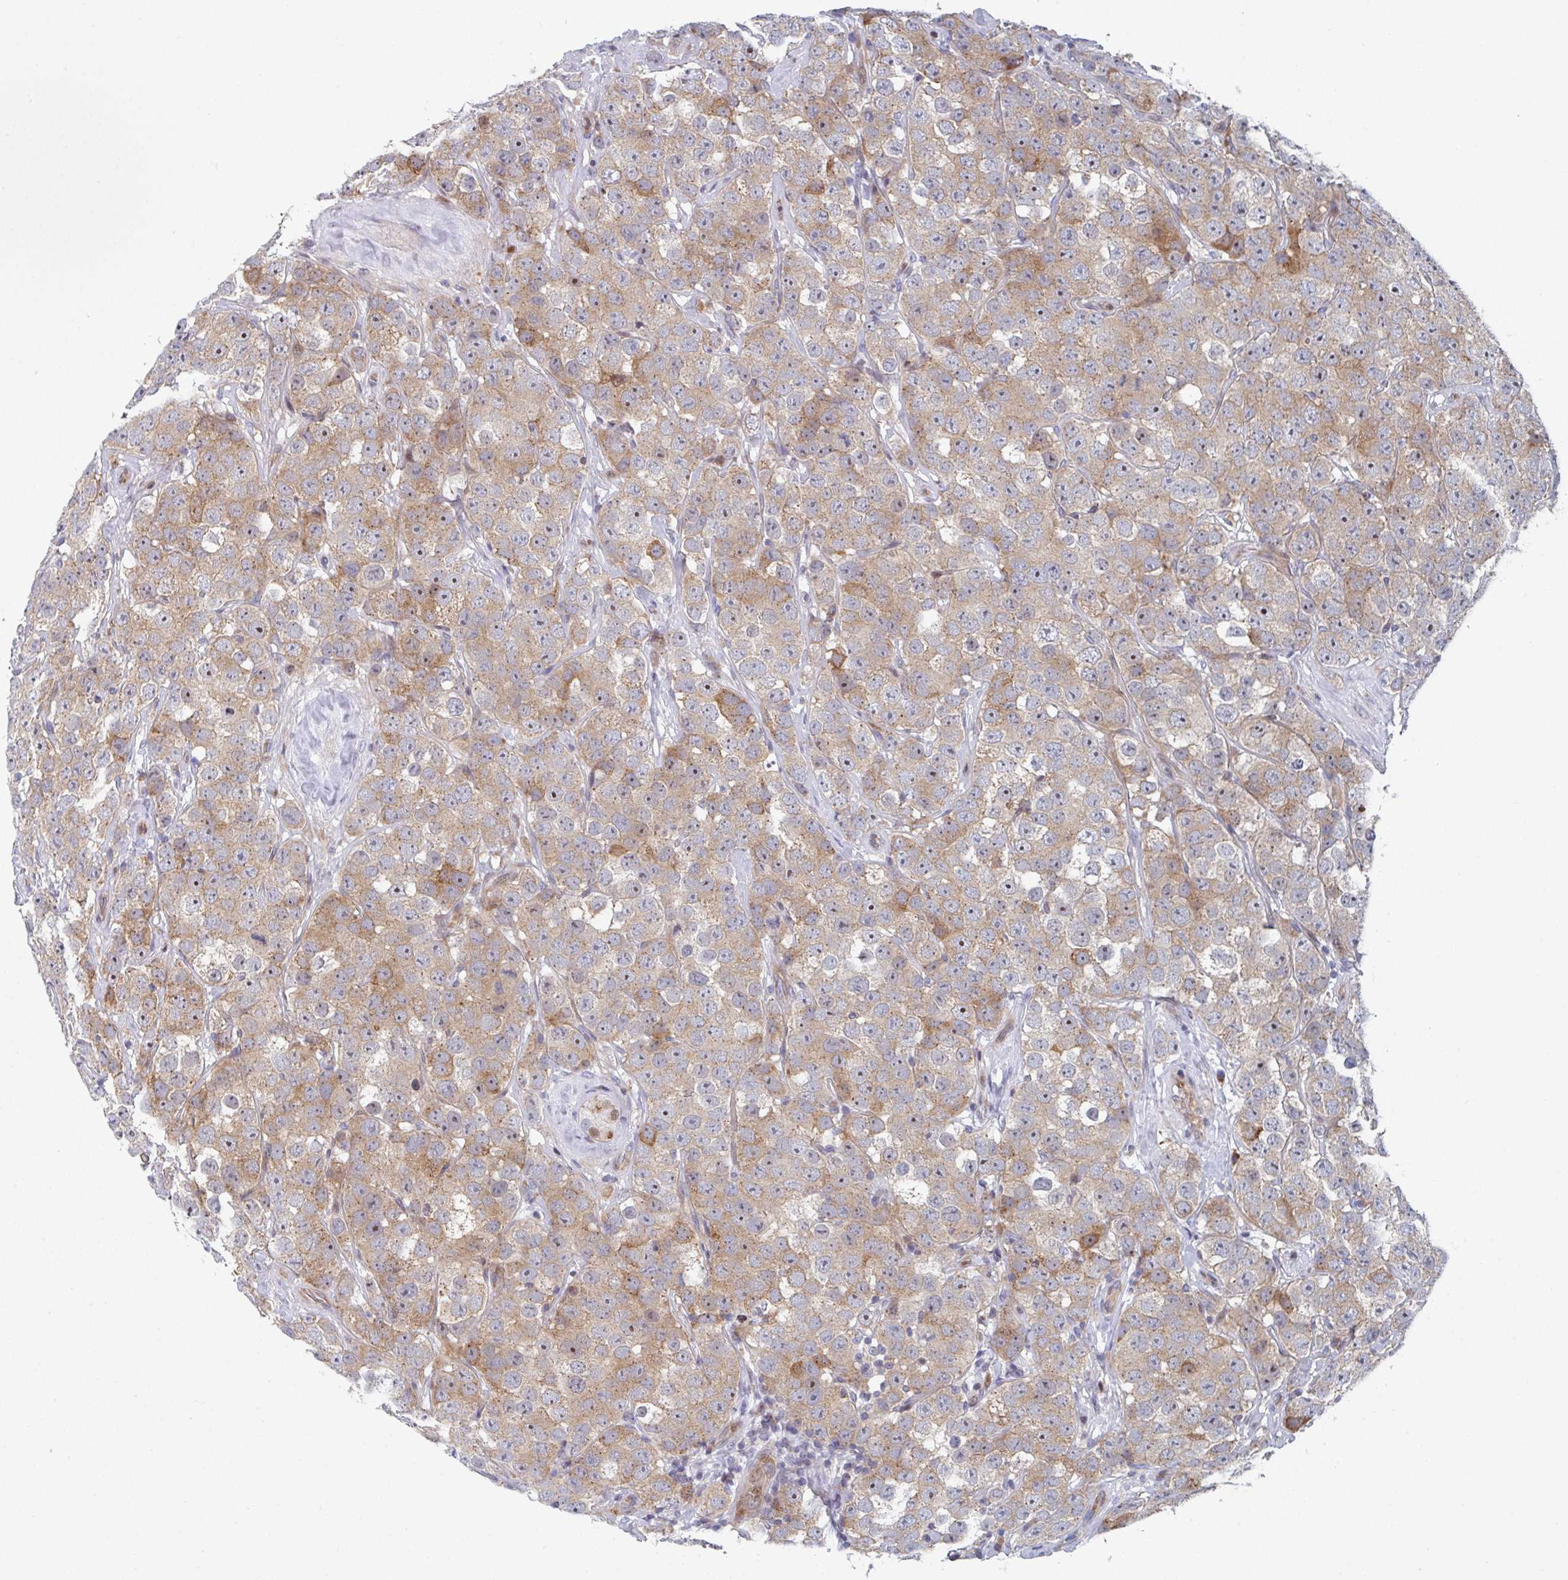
{"staining": {"intensity": "moderate", "quantity": ">75%", "location": "cytoplasmic/membranous"}, "tissue": "testis cancer", "cell_type": "Tumor cells", "image_type": "cancer", "snomed": [{"axis": "morphology", "description": "Seminoma, NOS"}, {"axis": "topography", "description": "Testis"}], "caption": "Tumor cells reveal medium levels of moderate cytoplasmic/membranous expression in about >75% of cells in testis seminoma.", "gene": "ZNF644", "patient": {"sex": "male", "age": 28}}